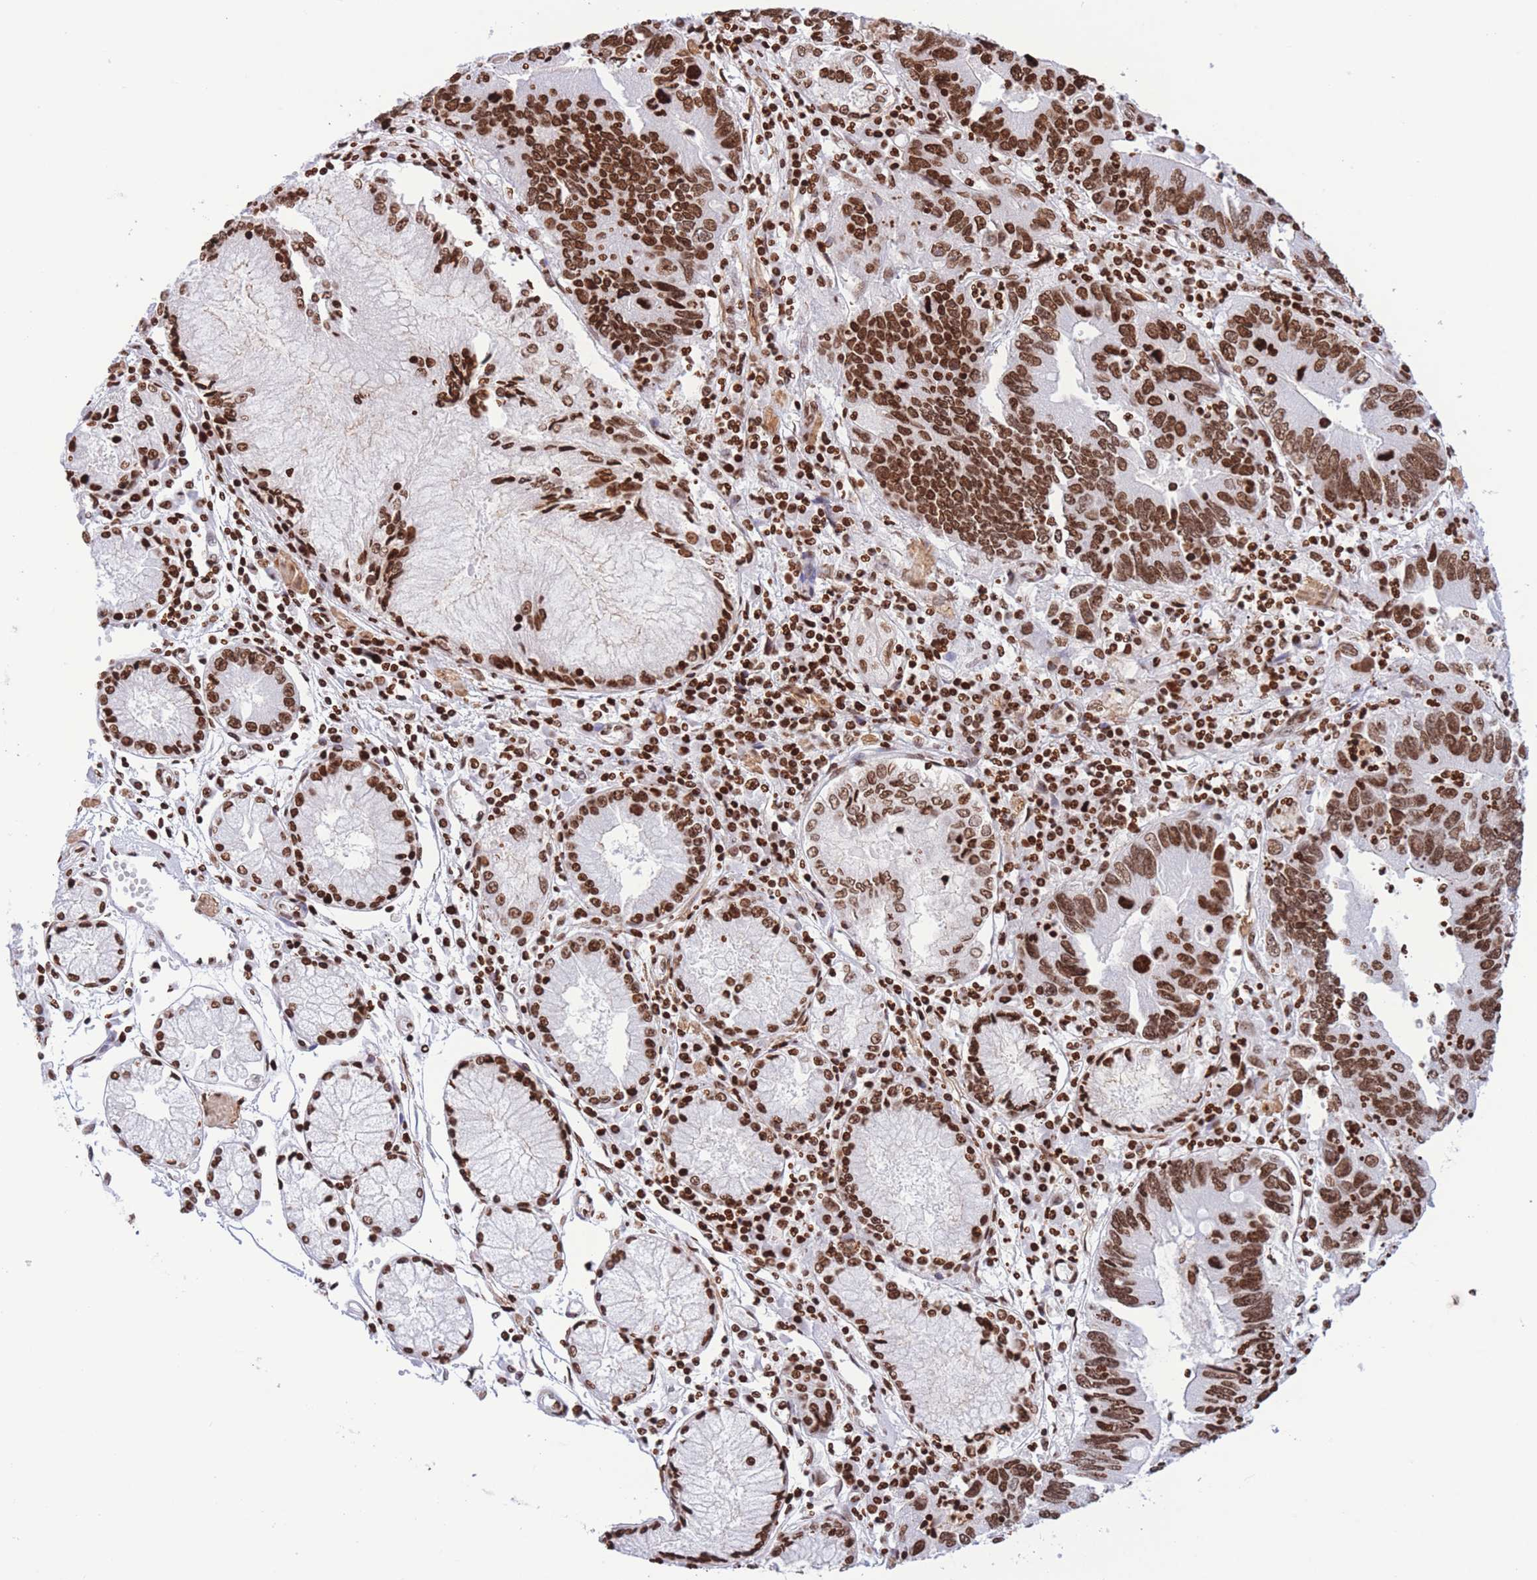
{"staining": {"intensity": "strong", "quantity": ">75%", "location": "nuclear"}, "tissue": "stomach cancer", "cell_type": "Tumor cells", "image_type": "cancer", "snomed": [{"axis": "morphology", "description": "Adenocarcinoma, NOS"}, {"axis": "topography", "description": "Stomach"}], "caption": "The micrograph shows immunohistochemical staining of adenocarcinoma (stomach). There is strong nuclear expression is identified in about >75% of tumor cells. (DAB IHC, brown staining for protein, blue staining for nuclei).", "gene": "H2BC11", "patient": {"sex": "male", "age": 59}}